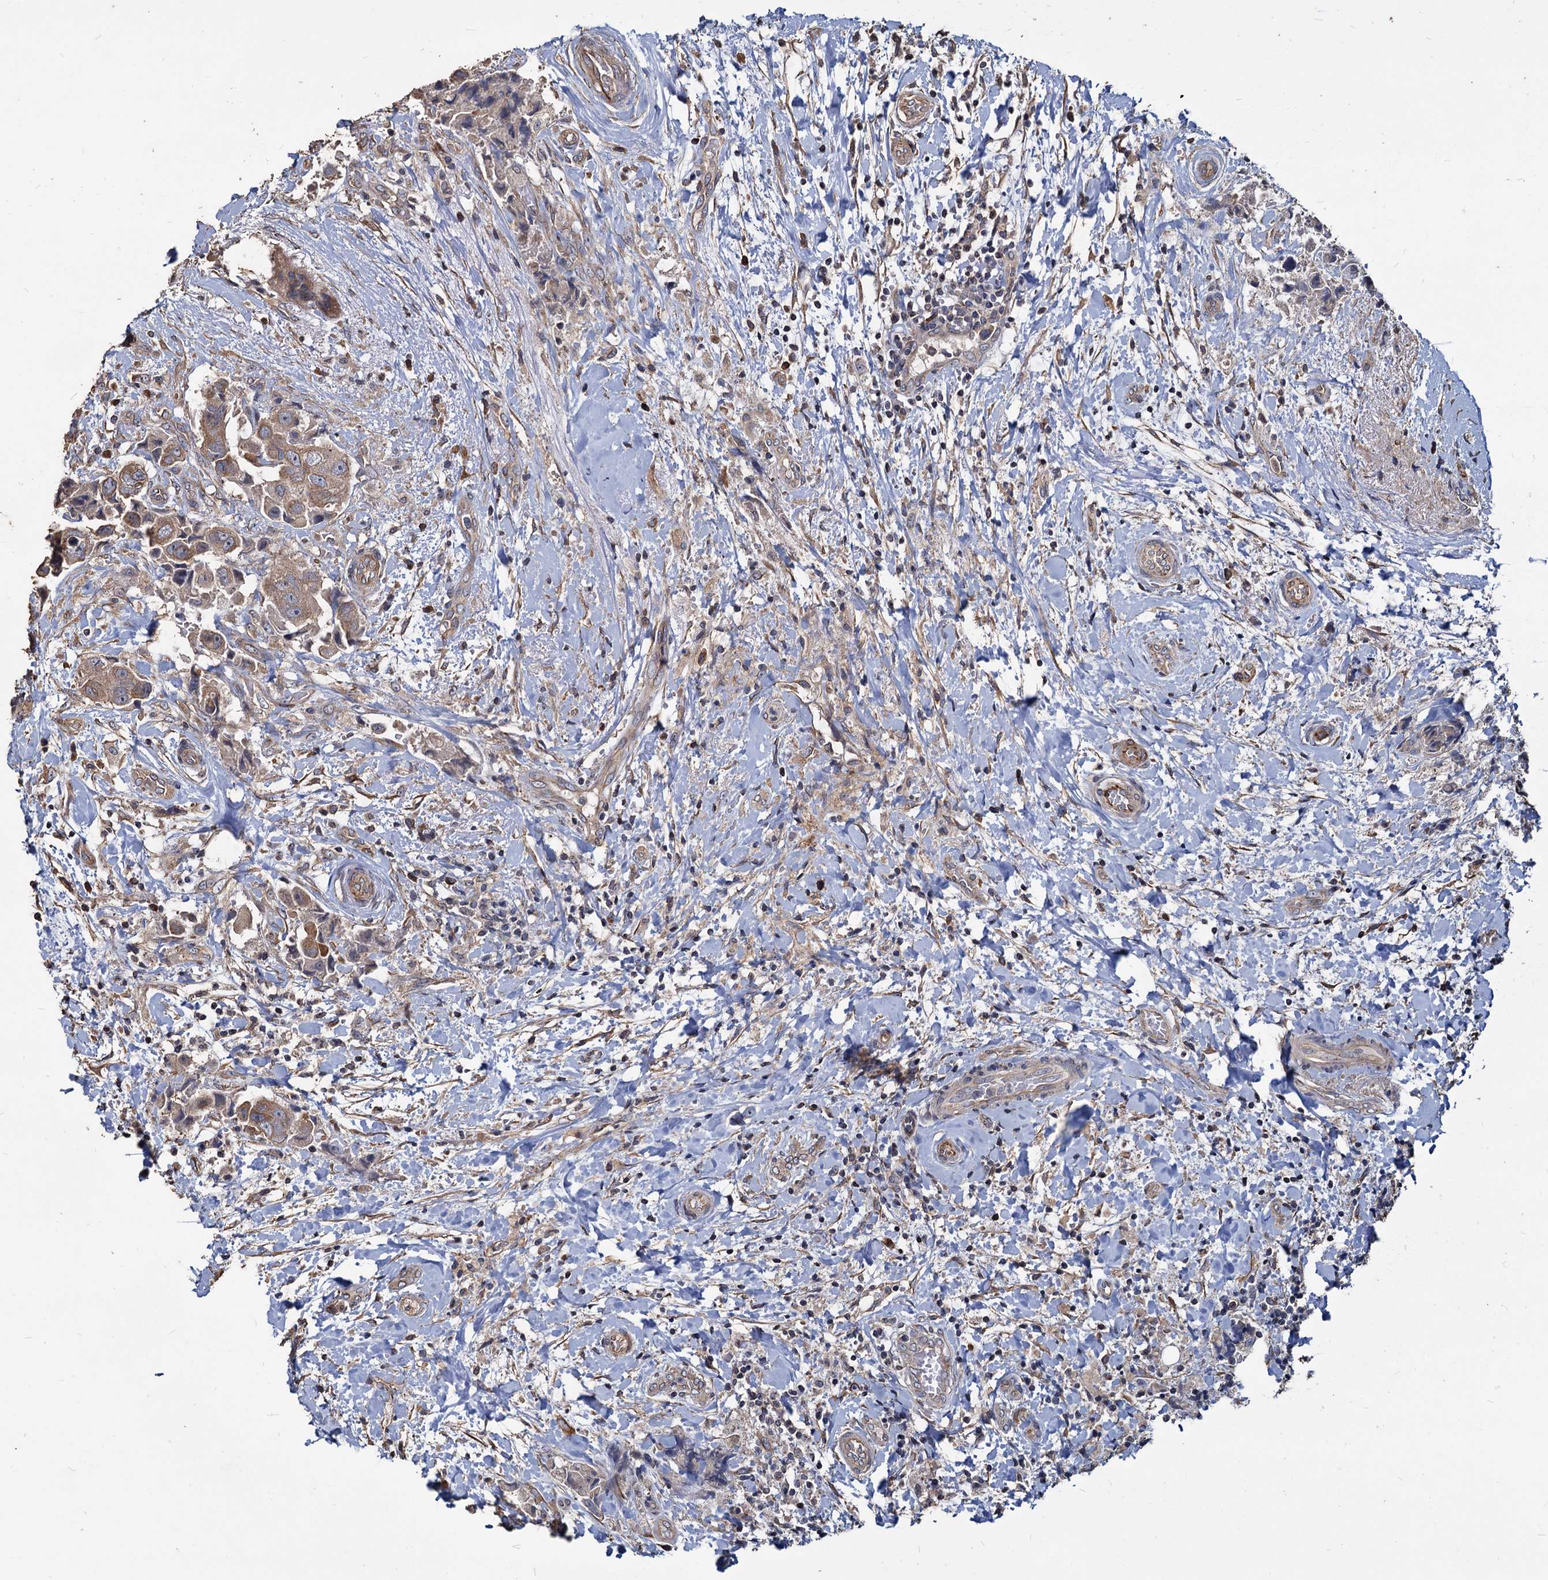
{"staining": {"intensity": "moderate", "quantity": ">75%", "location": "cytoplasmic/membranous"}, "tissue": "breast cancer", "cell_type": "Tumor cells", "image_type": "cancer", "snomed": [{"axis": "morphology", "description": "Normal tissue, NOS"}, {"axis": "morphology", "description": "Duct carcinoma"}, {"axis": "topography", "description": "Breast"}], "caption": "Immunohistochemistry photomicrograph of human breast intraductal carcinoma stained for a protein (brown), which demonstrates medium levels of moderate cytoplasmic/membranous expression in approximately >75% of tumor cells.", "gene": "DEPDC4", "patient": {"sex": "female", "age": 62}}